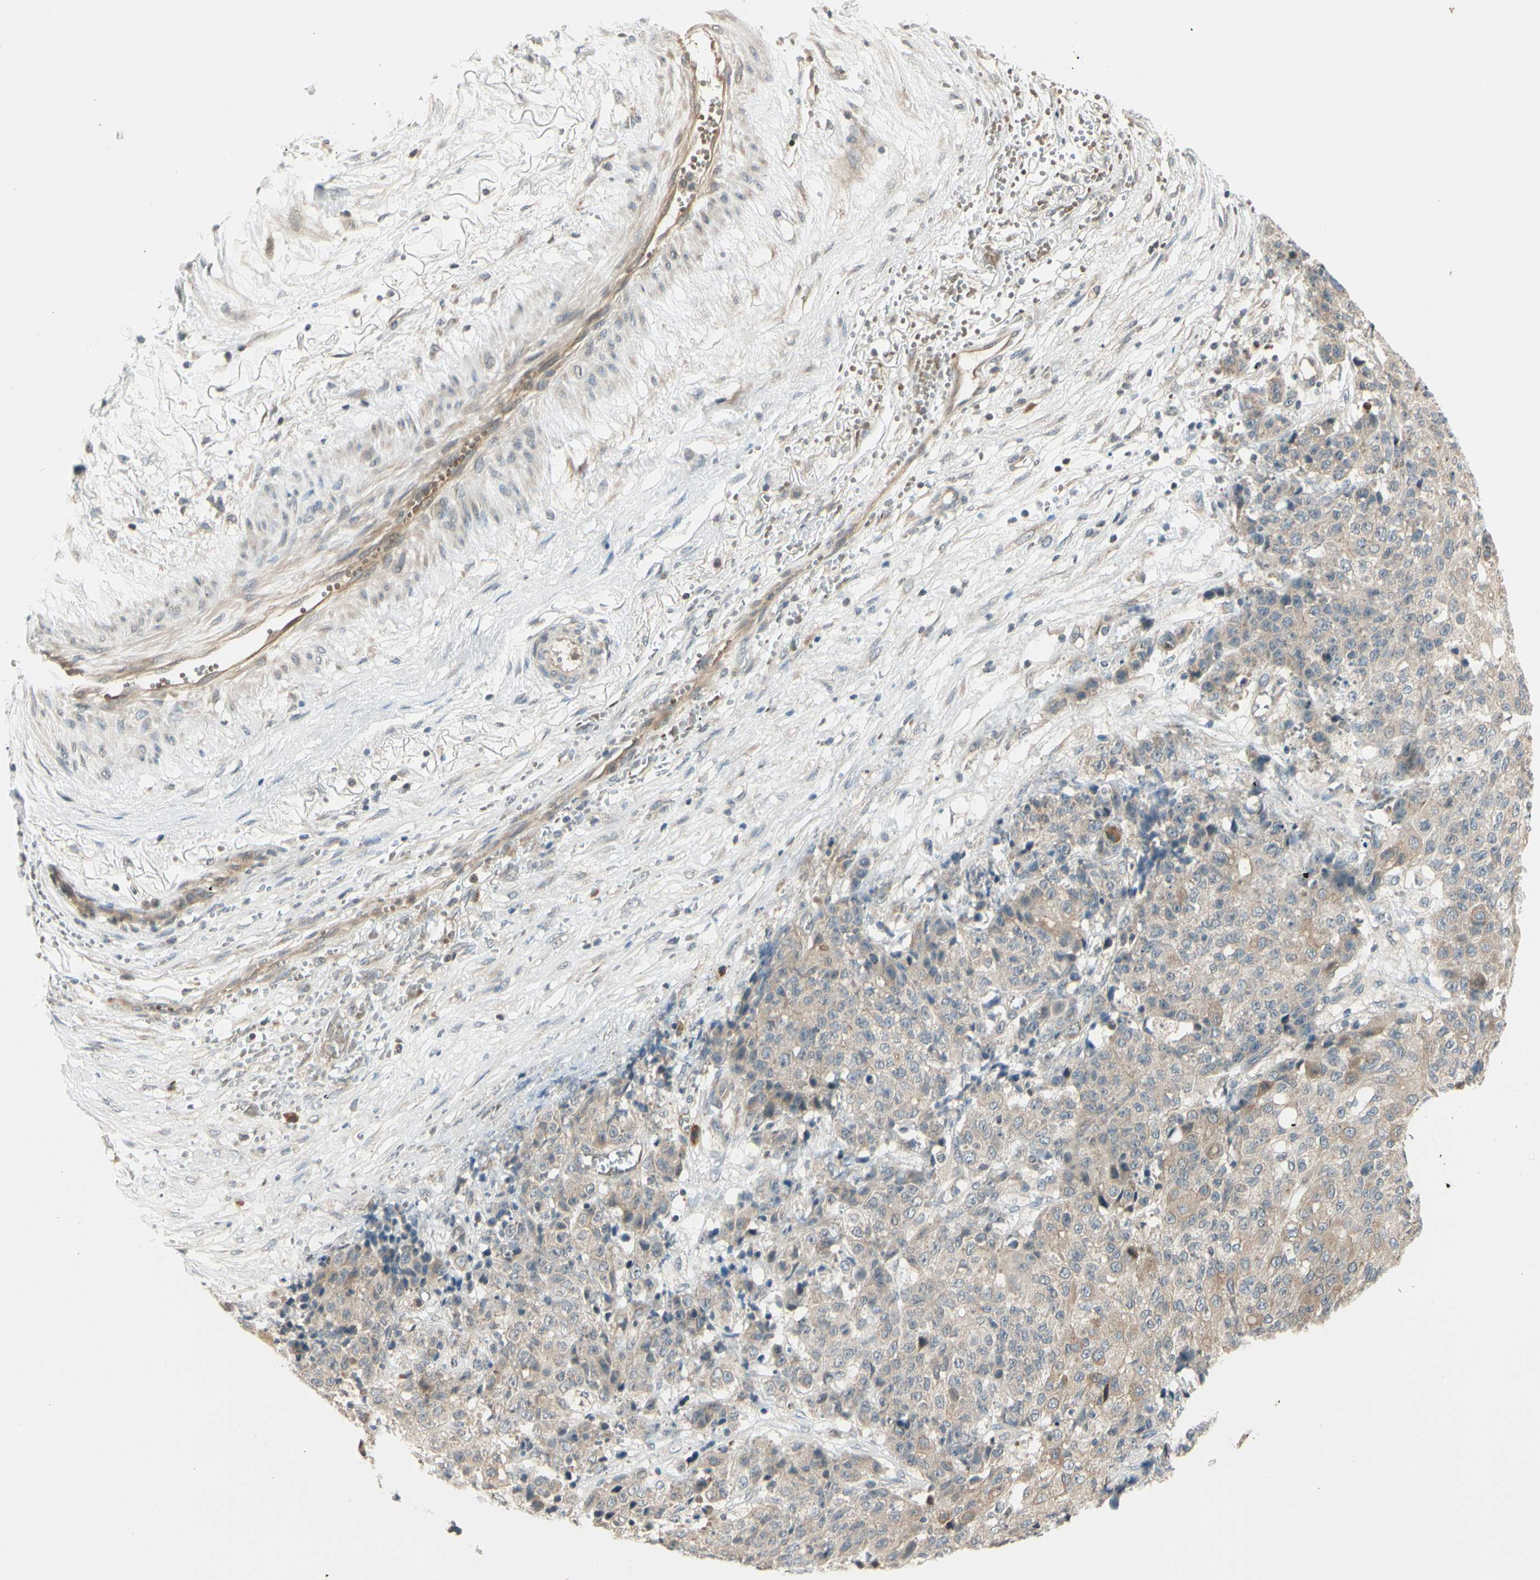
{"staining": {"intensity": "weak", "quantity": ">75%", "location": "cytoplasmic/membranous"}, "tissue": "ovarian cancer", "cell_type": "Tumor cells", "image_type": "cancer", "snomed": [{"axis": "morphology", "description": "Carcinoma, endometroid"}, {"axis": "topography", "description": "Ovary"}], "caption": "High-magnification brightfield microscopy of ovarian cancer stained with DAB (3,3'-diaminobenzidine) (brown) and counterstained with hematoxylin (blue). tumor cells exhibit weak cytoplasmic/membranous expression is present in approximately>75% of cells.", "gene": "FGF10", "patient": {"sex": "female", "age": 42}}